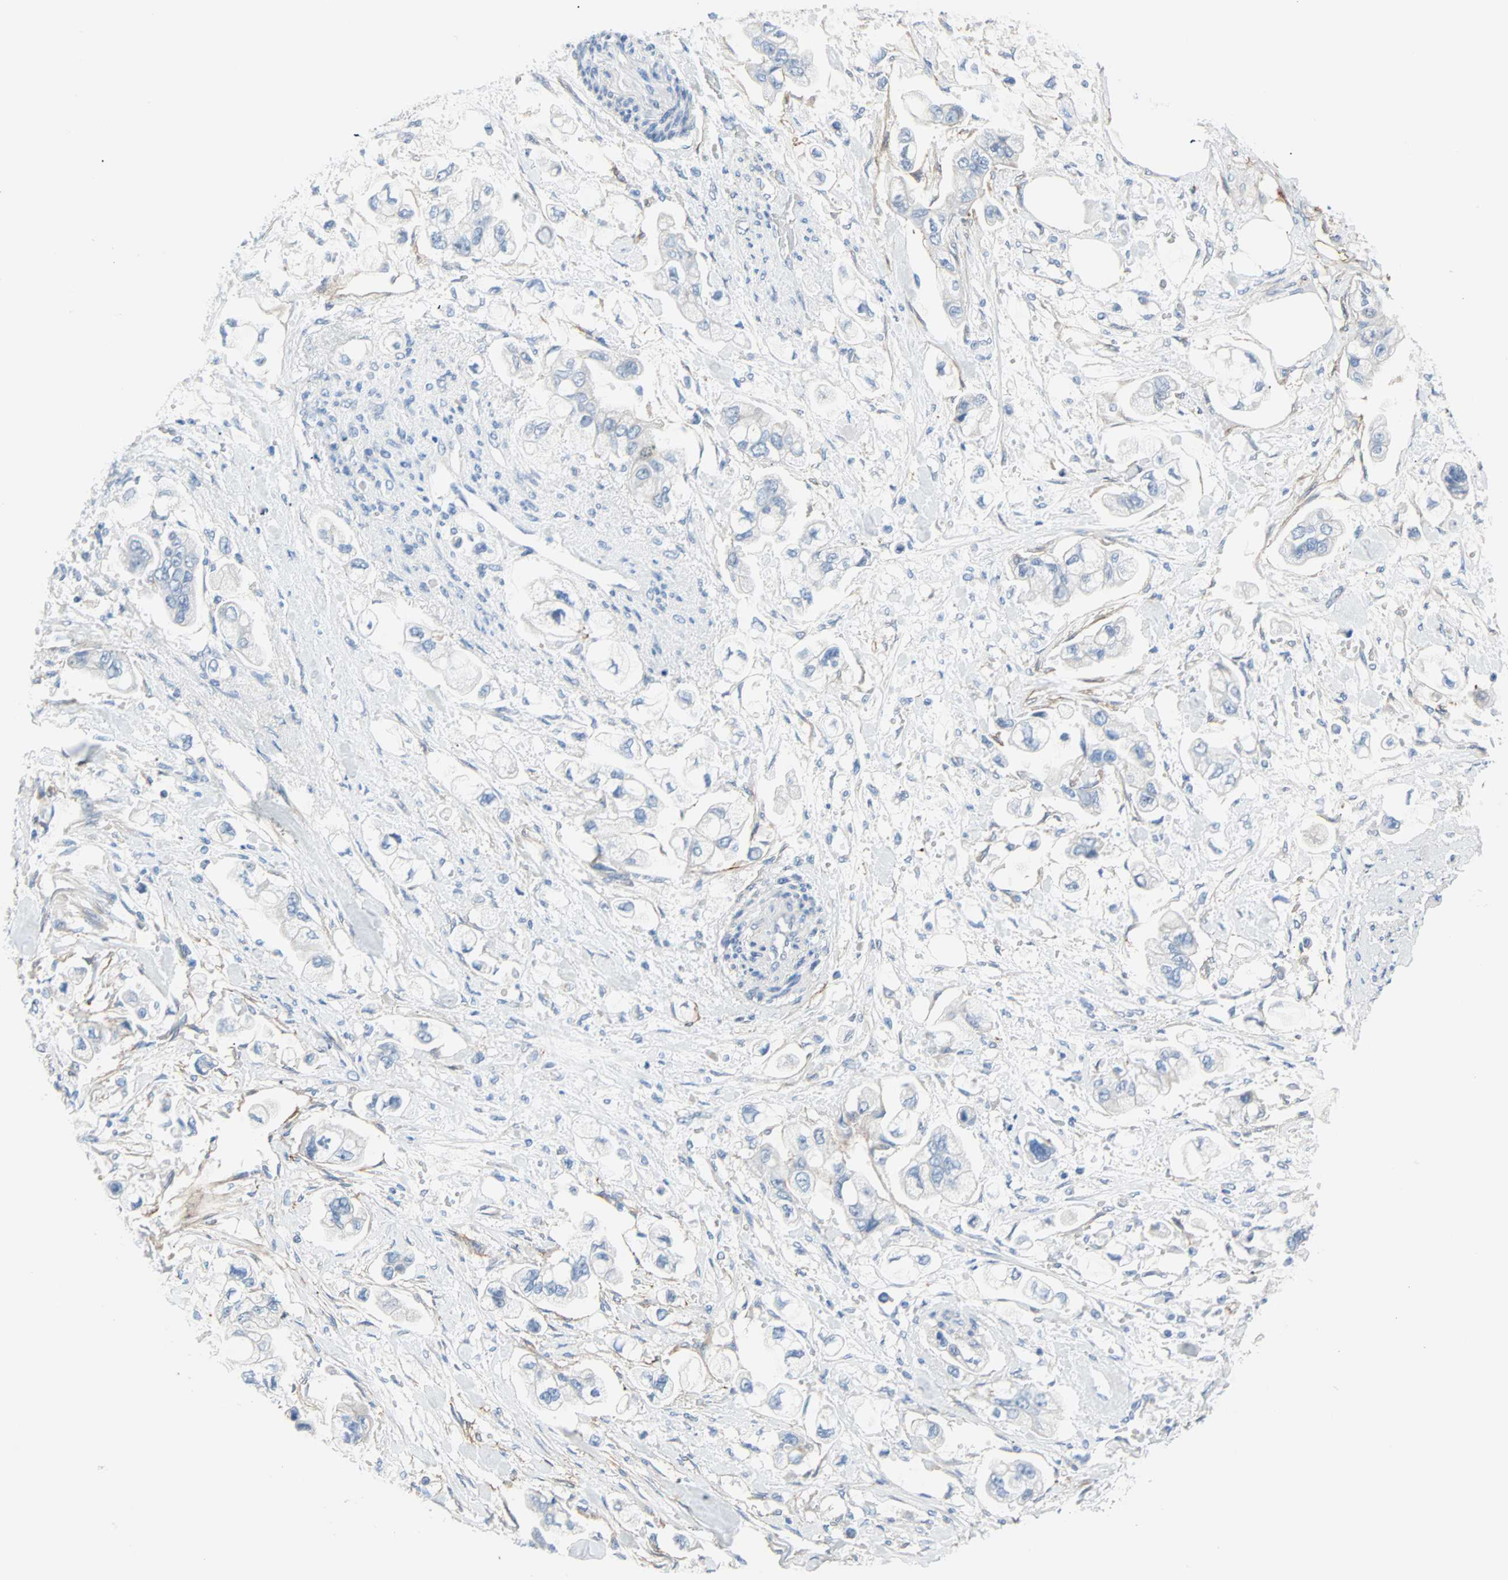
{"staining": {"intensity": "negative", "quantity": "none", "location": "none"}, "tissue": "stomach cancer", "cell_type": "Tumor cells", "image_type": "cancer", "snomed": [{"axis": "morphology", "description": "Adenocarcinoma, NOS"}, {"axis": "topography", "description": "Stomach"}], "caption": "This is a photomicrograph of IHC staining of adenocarcinoma (stomach), which shows no positivity in tumor cells.", "gene": "PDPN", "patient": {"sex": "male", "age": 62}}